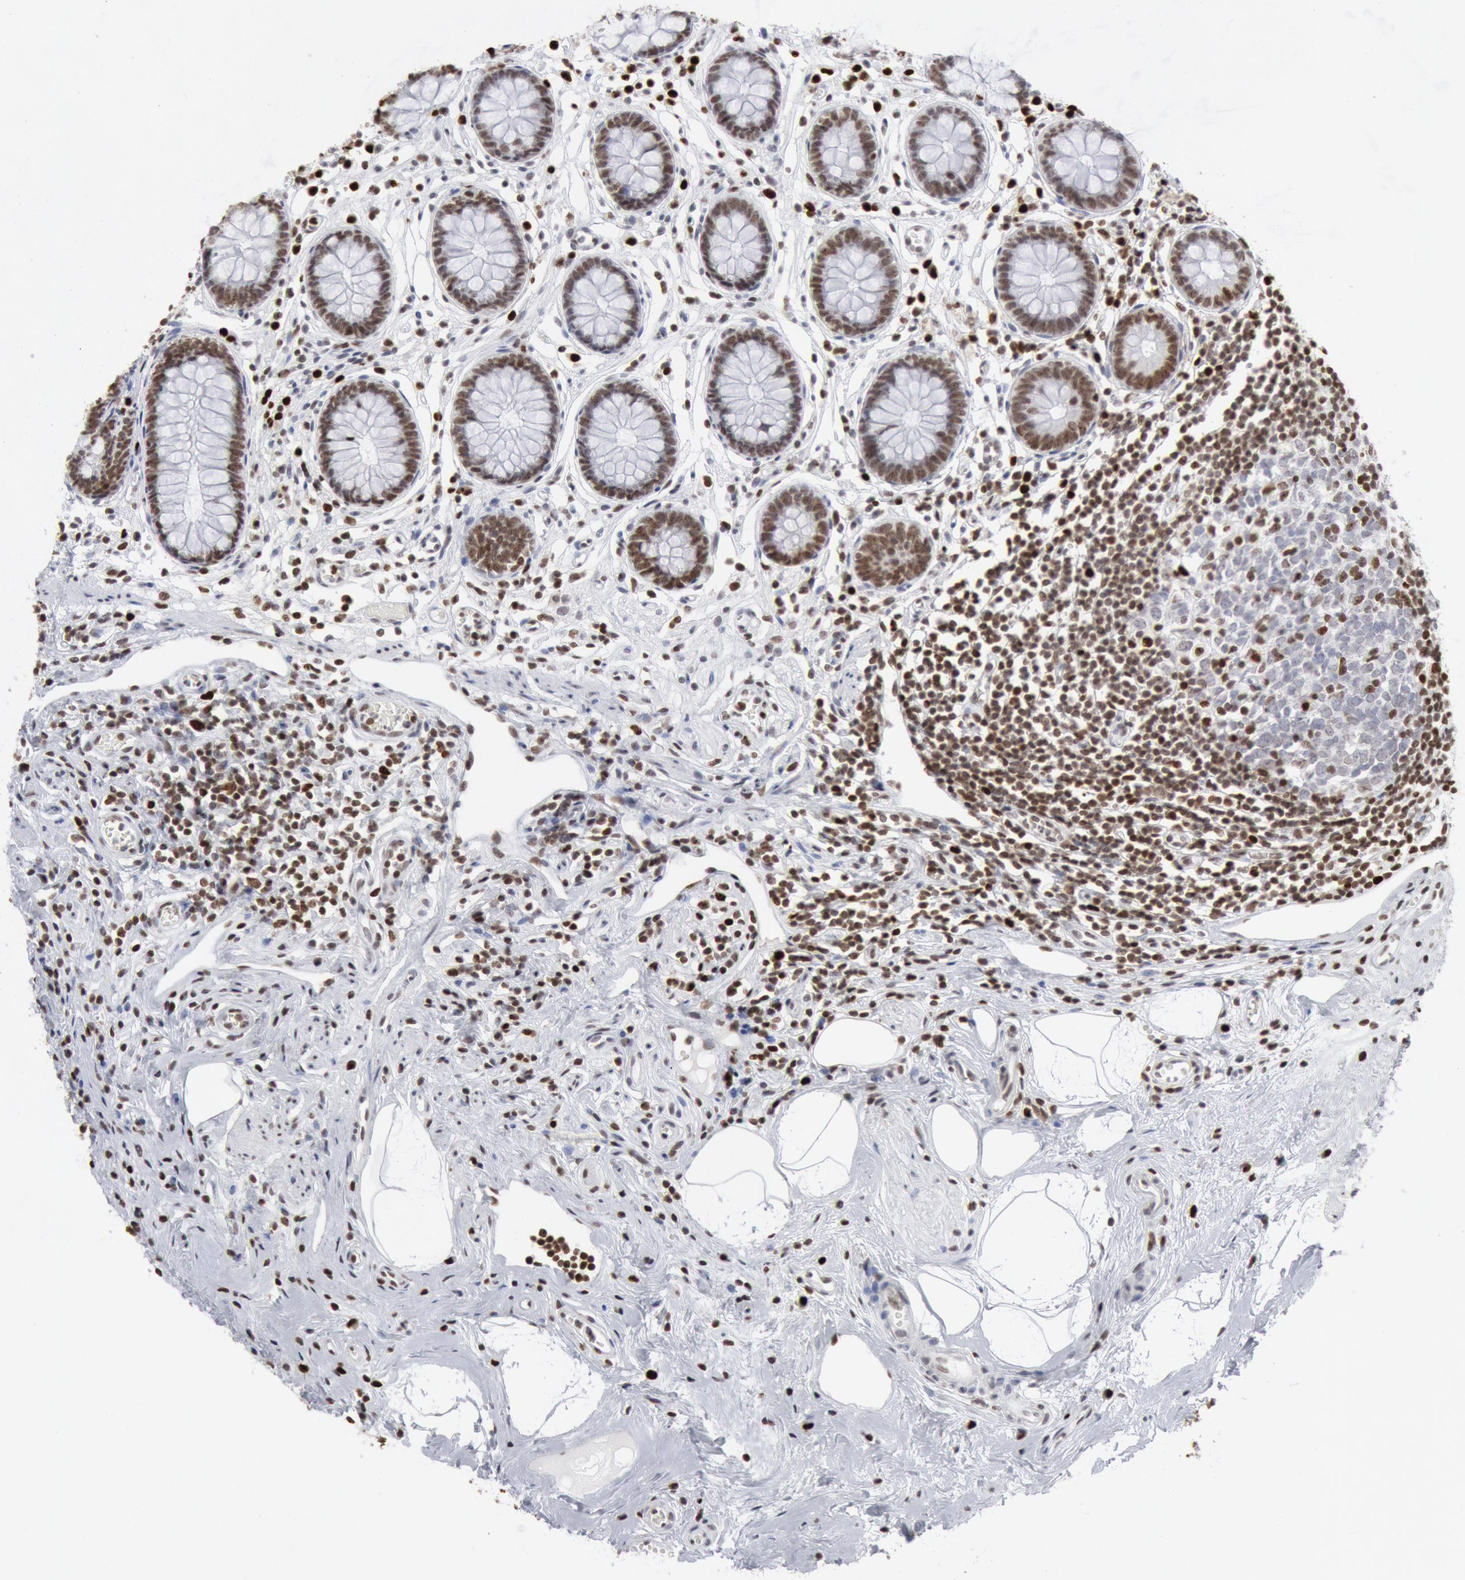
{"staining": {"intensity": "strong", "quantity": ">75%", "location": "nuclear"}, "tissue": "appendix", "cell_type": "Glandular cells", "image_type": "normal", "snomed": [{"axis": "morphology", "description": "Normal tissue, NOS"}, {"axis": "topography", "description": "Appendix"}], "caption": "This histopathology image displays immunohistochemistry (IHC) staining of unremarkable human appendix, with high strong nuclear staining in approximately >75% of glandular cells.", "gene": "SUB1", "patient": {"sex": "male", "age": 38}}